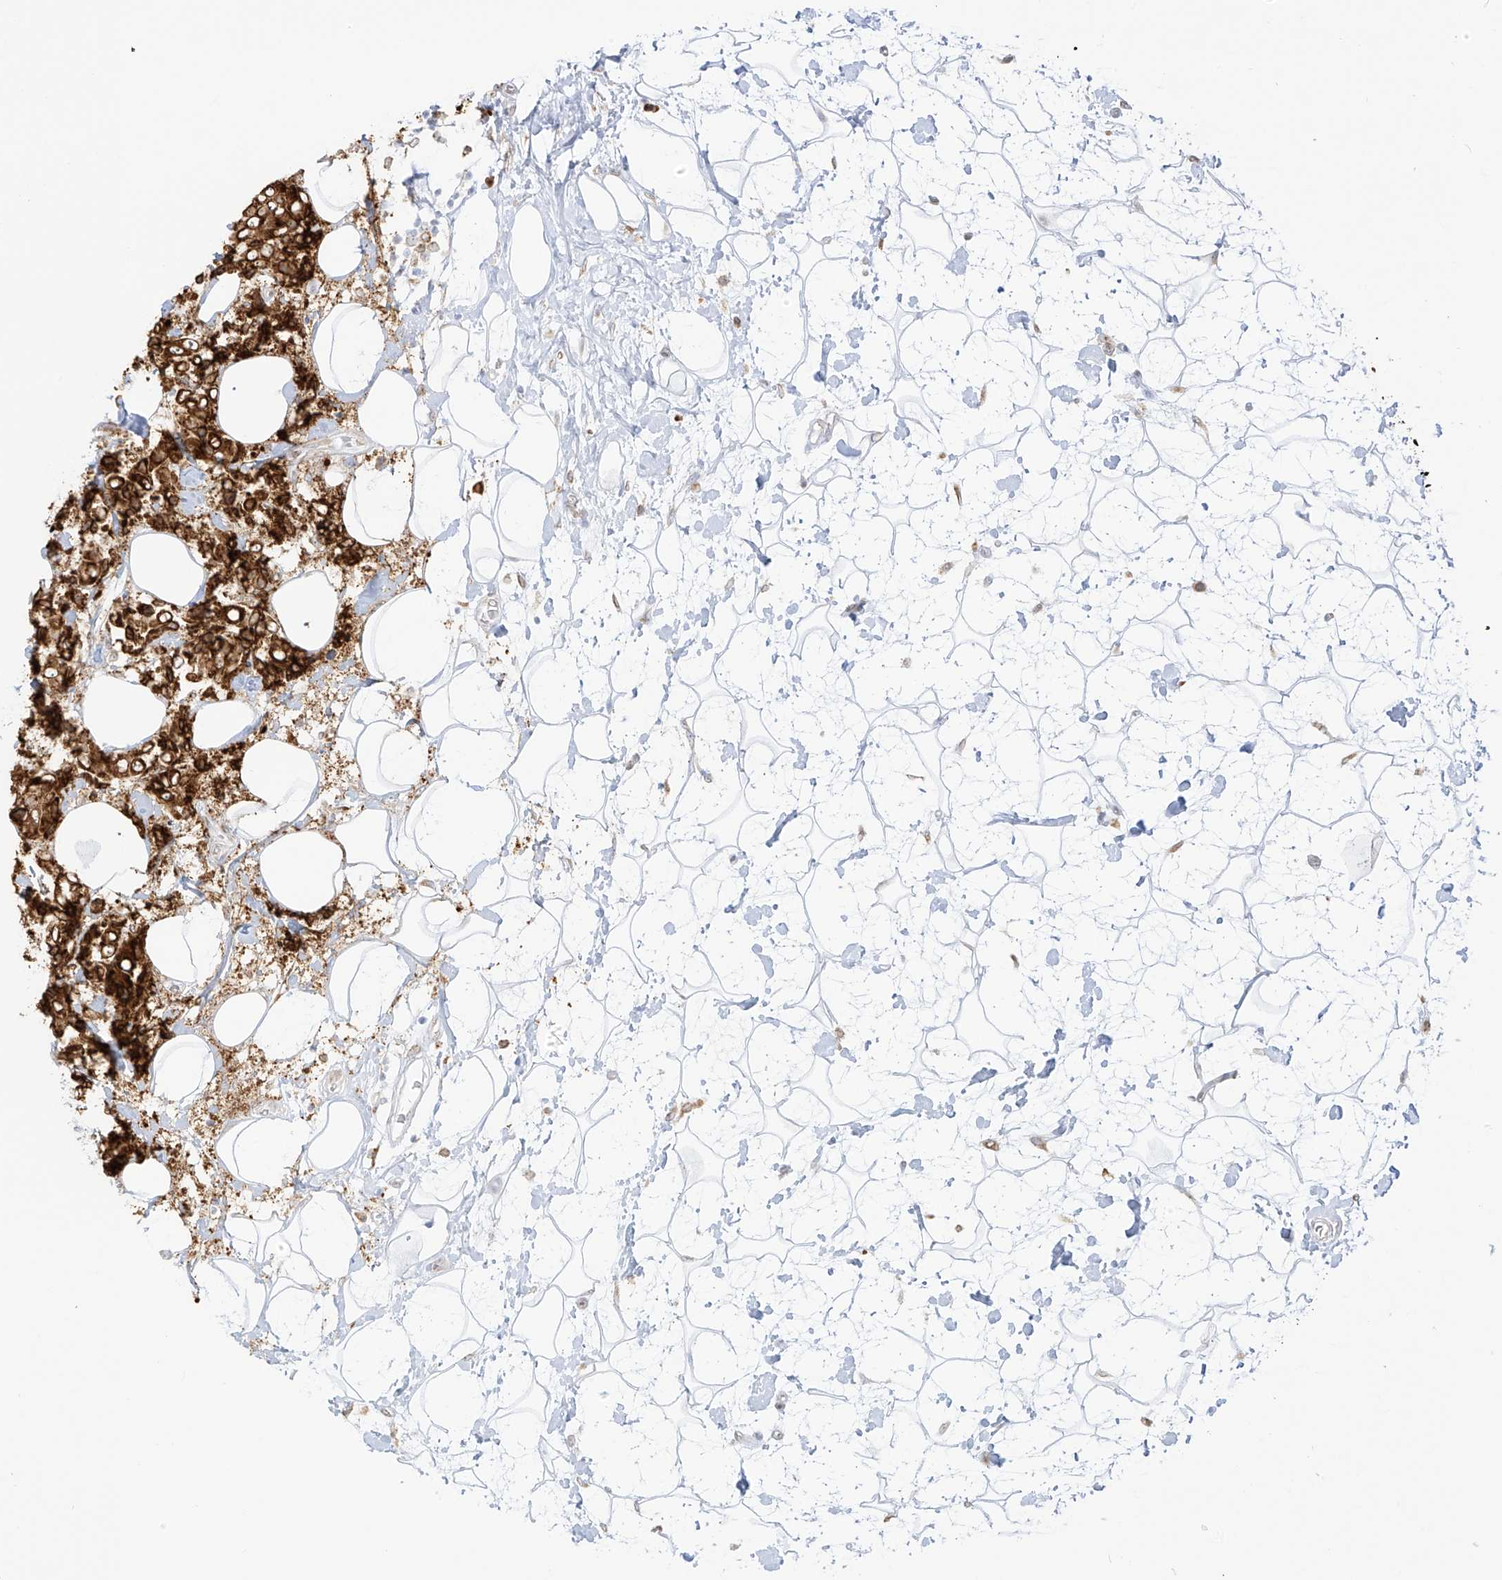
{"staining": {"intensity": "strong", "quantity": ">75%", "location": "cytoplasmic/membranous"}, "tissue": "breast cancer", "cell_type": "Tumor cells", "image_type": "cancer", "snomed": [{"axis": "morphology", "description": "Normal tissue, NOS"}, {"axis": "morphology", "description": "Duct carcinoma"}, {"axis": "topography", "description": "Breast"}], "caption": "A brown stain shows strong cytoplasmic/membranous positivity of a protein in human breast infiltrating ductal carcinoma tumor cells.", "gene": "LRRC59", "patient": {"sex": "female", "age": 39}}